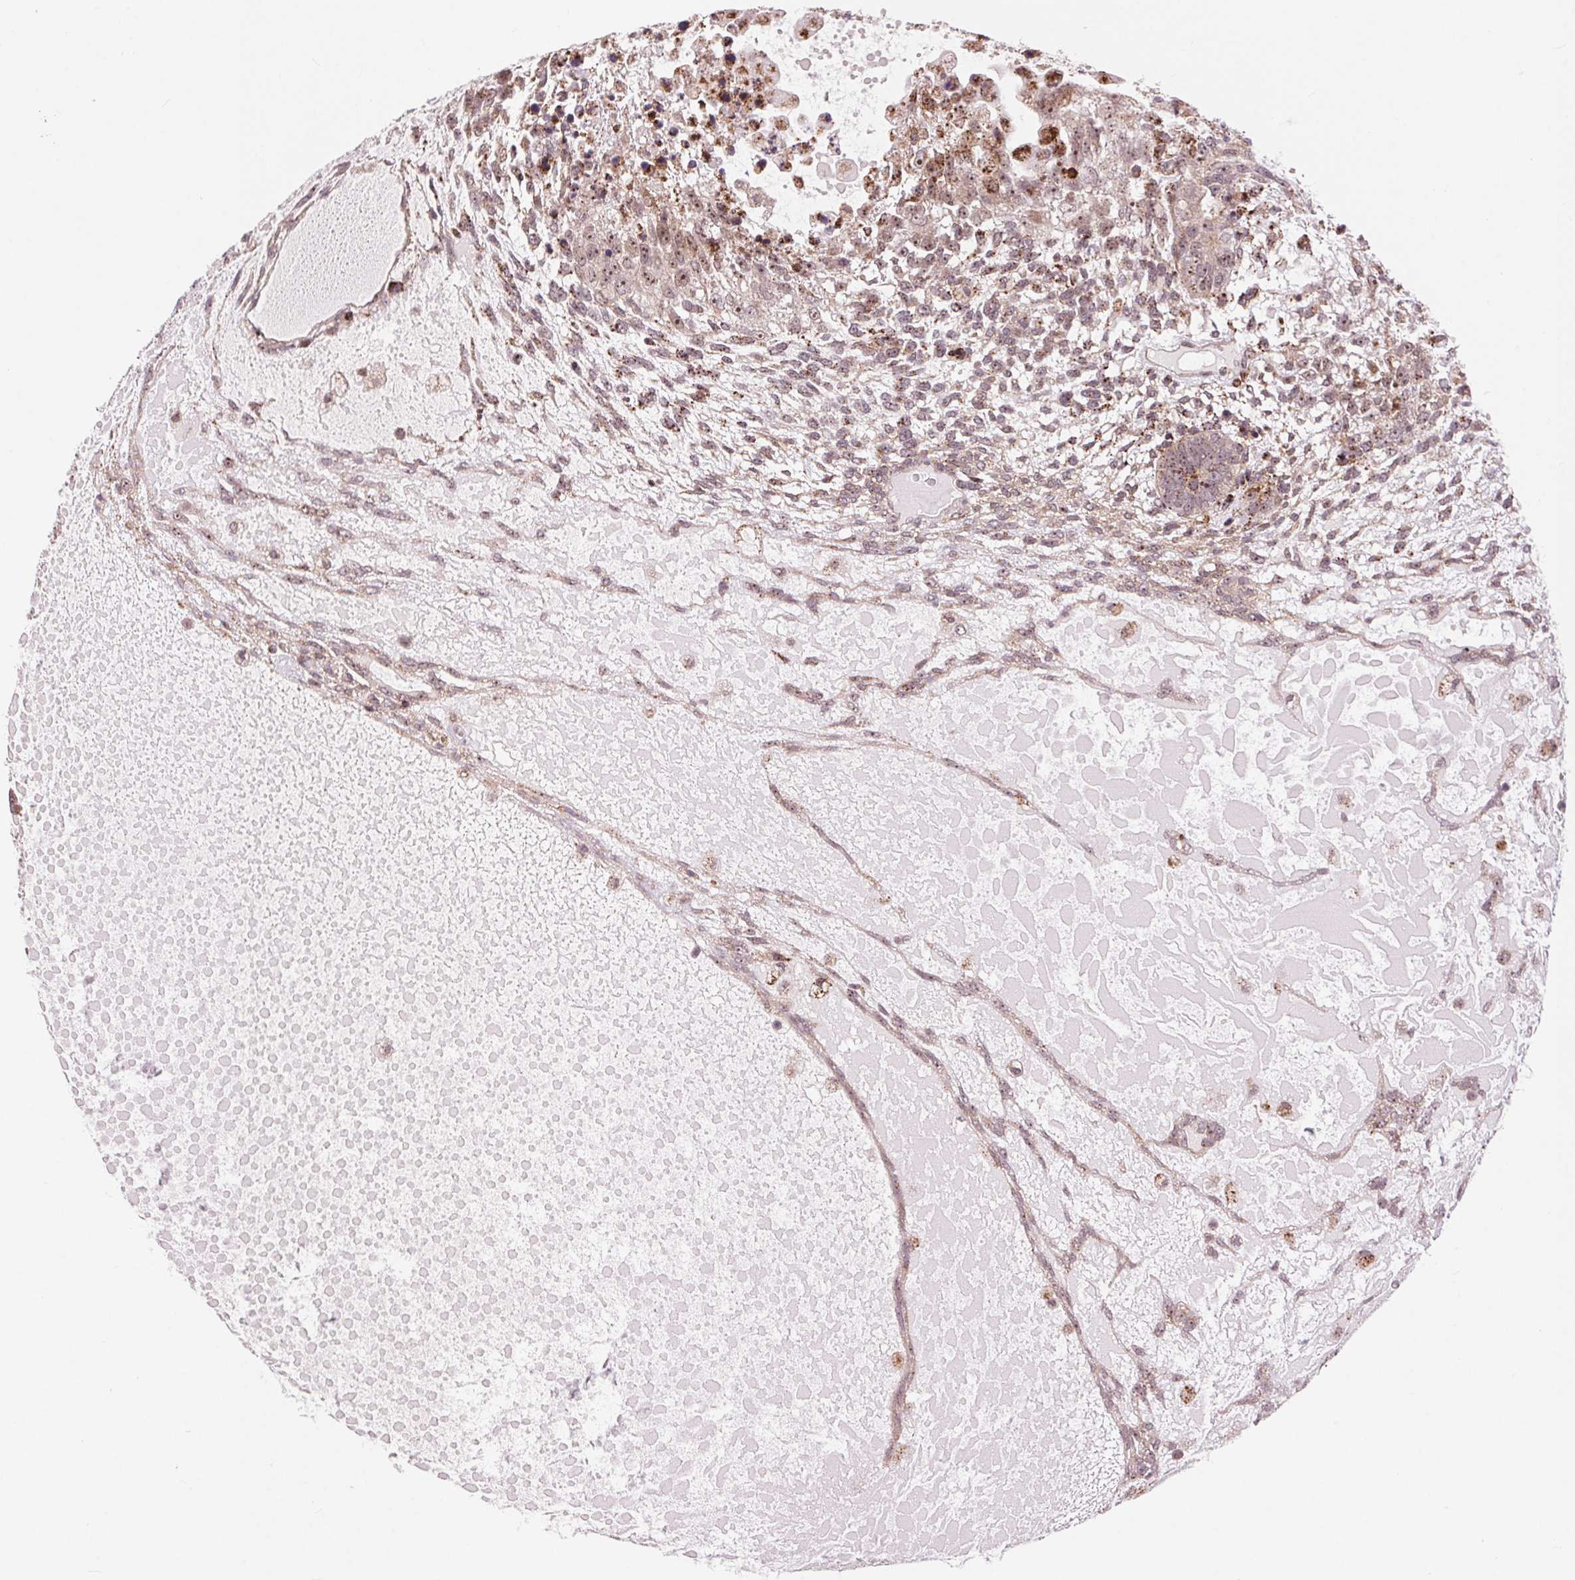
{"staining": {"intensity": "moderate", "quantity": "25%-75%", "location": "cytoplasmic/membranous"}, "tissue": "testis cancer", "cell_type": "Tumor cells", "image_type": "cancer", "snomed": [{"axis": "morphology", "description": "Carcinoma, Embryonal, NOS"}, {"axis": "topography", "description": "Testis"}], "caption": "Testis cancer stained with DAB IHC displays medium levels of moderate cytoplasmic/membranous staining in about 25%-75% of tumor cells.", "gene": "CHMP4B", "patient": {"sex": "male", "age": 23}}